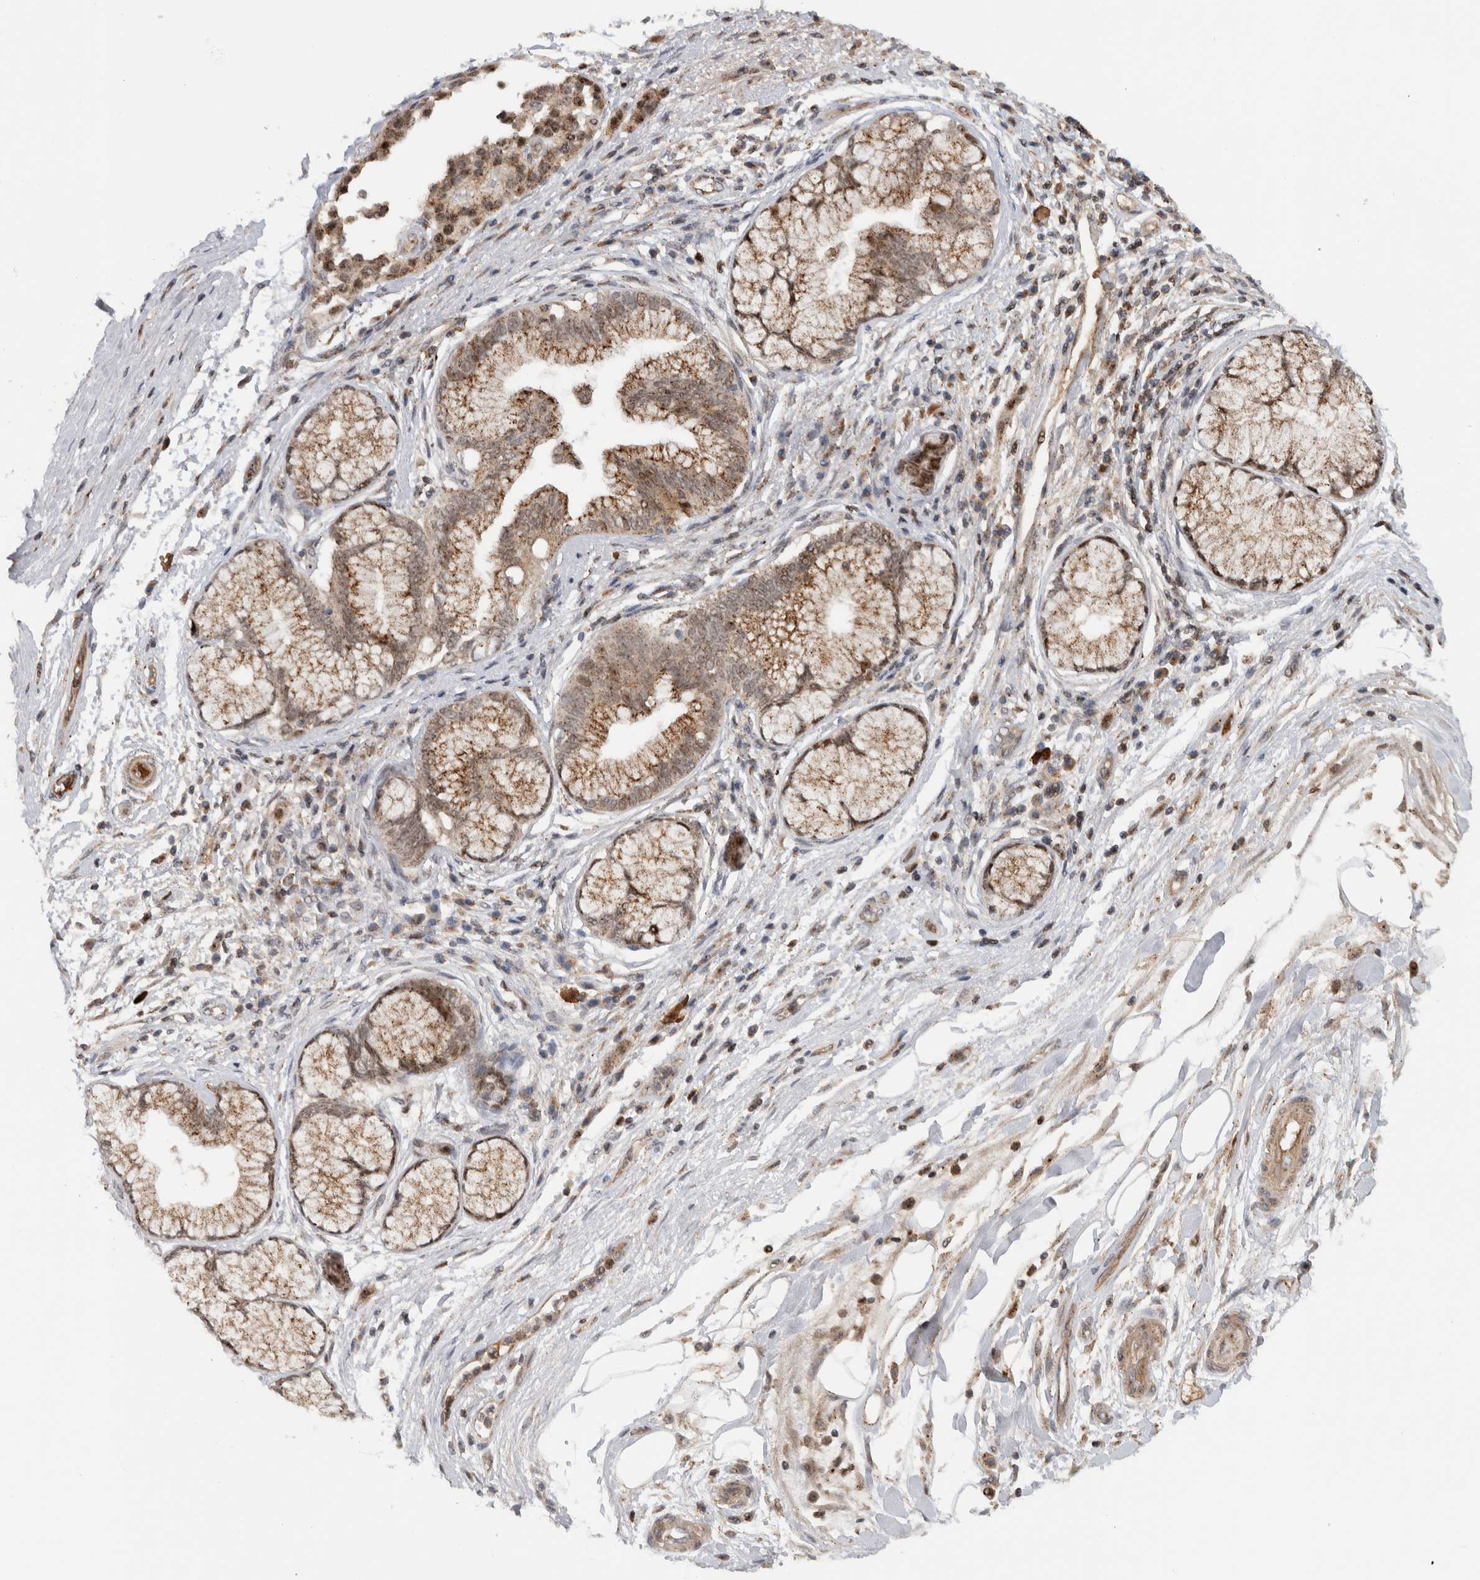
{"staining": {"intensity": "moderate", "quantity": ">75%", "location": "cytoplasmic/membranous"}, "tissue": "pancreatic cancer", "cell_type": "Tumor cells", "image_type": "cancer", "snomed": [{"axis": "morphology", "description": "Adenocarcinoma, NOS"}, {"axis": "topography", "description": "Pancreas"}], "caption": "Immunohistochemistry (IHC) histopathology image of neoplastic tissue: human pancreatic cancer stained using IHC reveals medium levels of moderate protein expression localized specifically in the cytoplasmic/membranous of tumor cells, appearing as a cytoplasmic/membranous brown color.", "gene": "MSL1", "patient": {"sex": "female", "age": 70}}